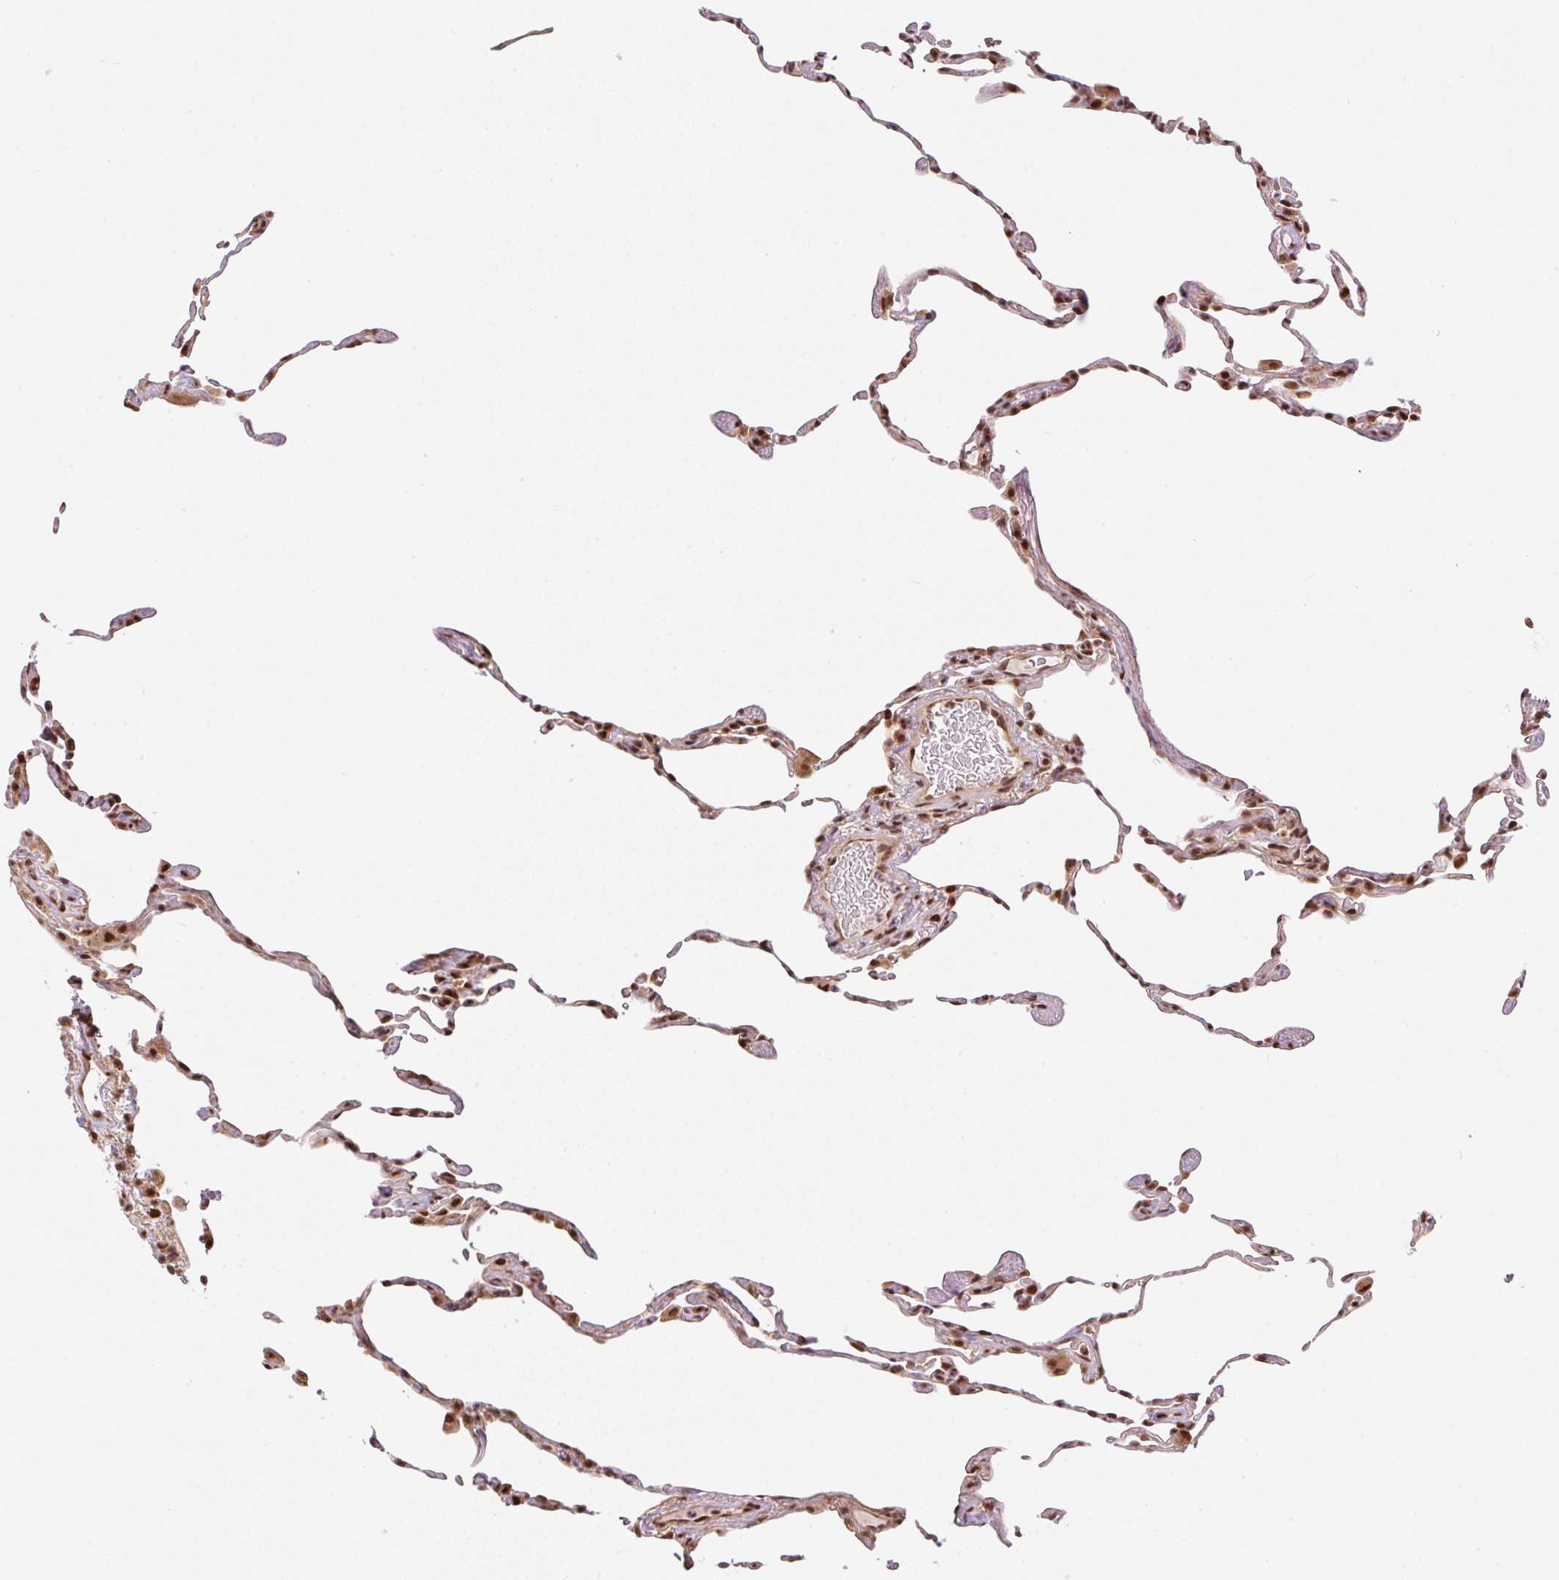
{"staining": {"intensity": "moderate", "quantity": ">75%", "location": "nuclear"}, "tissue": "lung", "cell_type": "Alveolar cells", "image_type": "normal", "snomed": [{"axis": "morphology", "description": "Normal tissue, NOS"}, {"axis": "topography", "description": "Lung"}], "caption": "DAB (3,3'-diaminobenzidine) immunohistochemical staining of benign human lung demonstrates moderate nuclear protein expression in about >75% of alveolar cells.", "gene": "INTS8", "patient": {"sex": "female", "age": 57}}